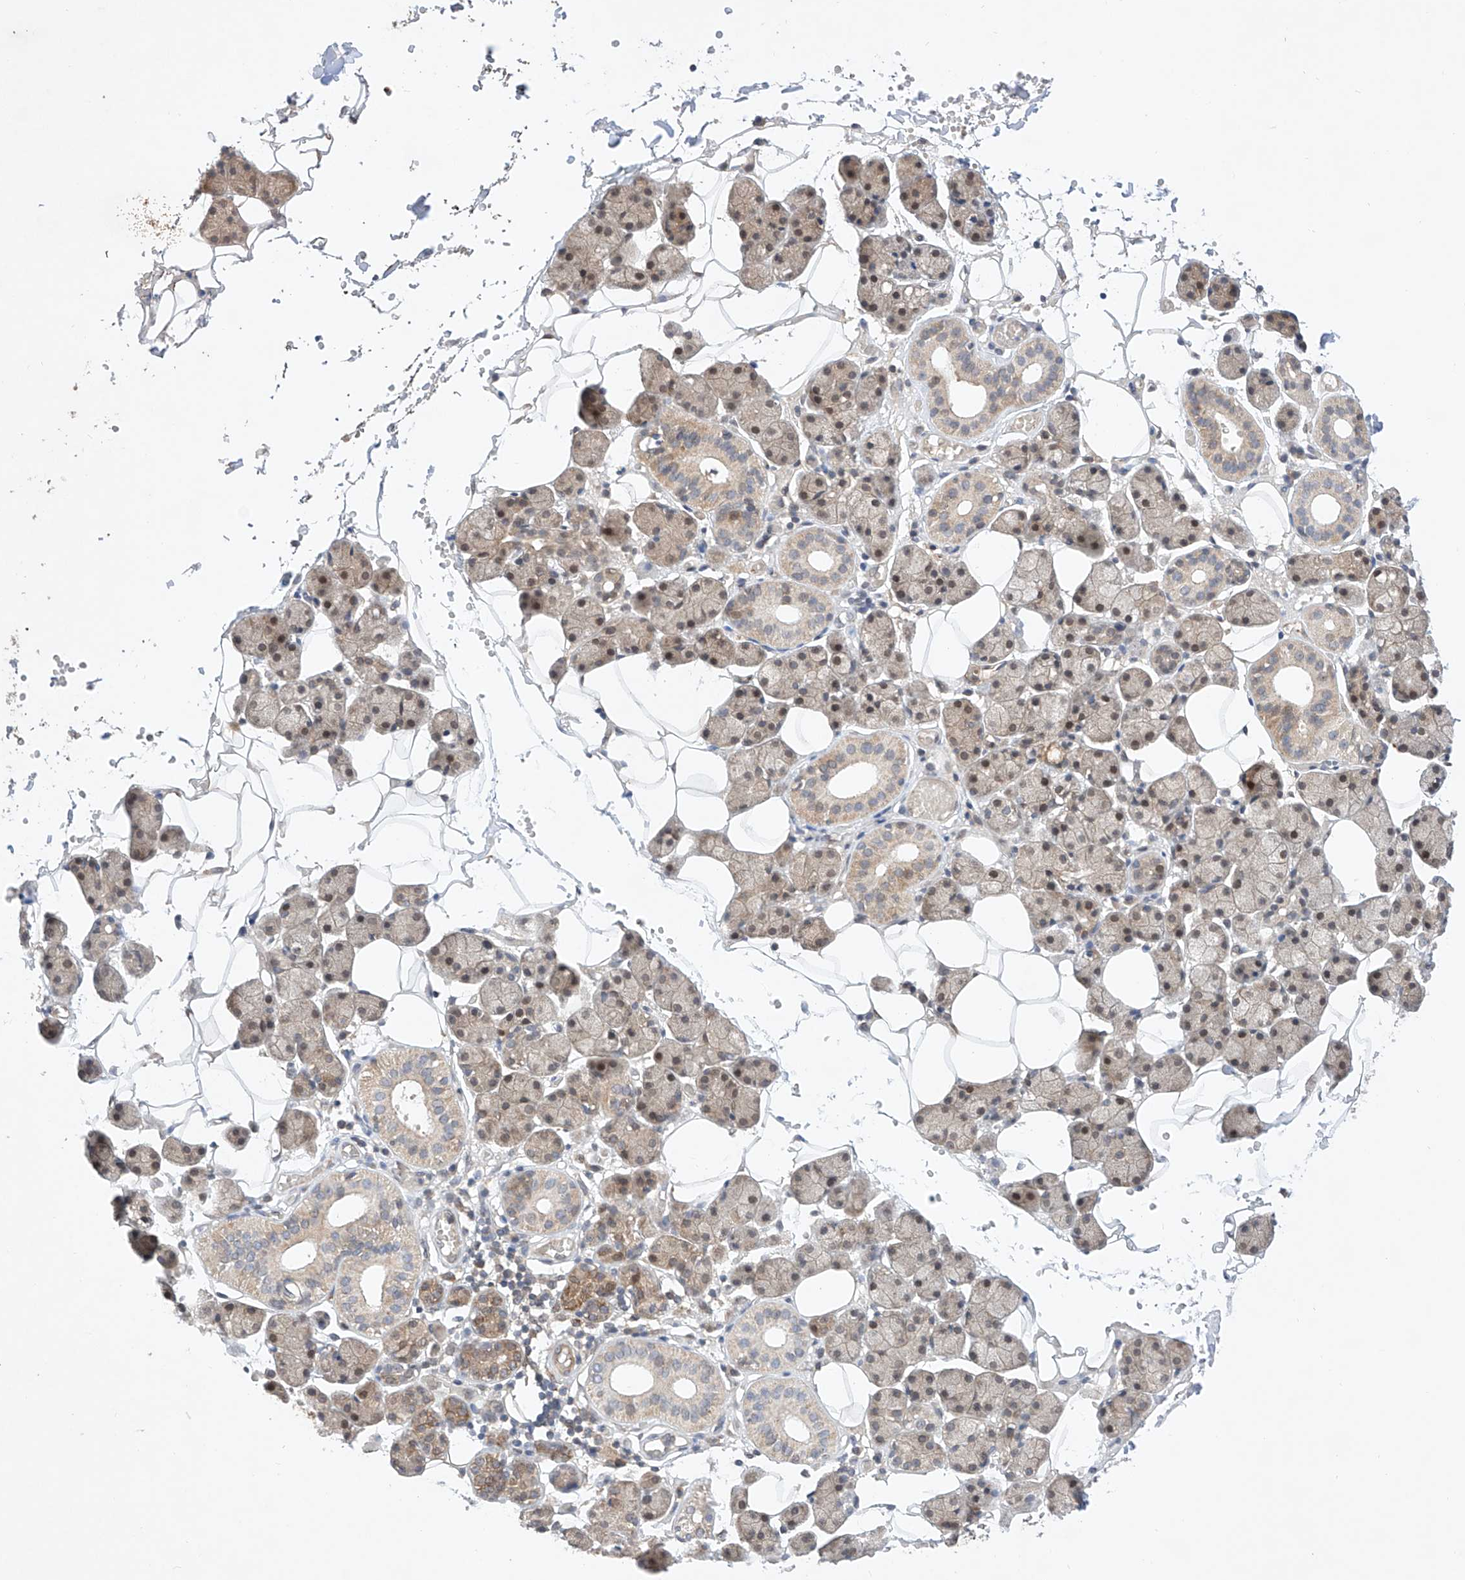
{"staining": {"intensity": "moderate", "quantity": "<25%", "location": "cytoplasmic/membranous"}, "tissue": "salivary gland", "cell_type": "Glandular cells", "image_type": "normal", "snomed": [{"axis": "morphology", "description": "Normal tissue, NOS"}, {"axis": "topography", "description": "Salivary gland"}], "caption": "High-power microscopy captured an immunohistochemistry (IHC) micrograph of benign salivary gland, revealing moderate cytoplasmic/membranous positivity in about <25% of glandular cells.", "gene": "ZNF124", "patient": {"sex": "female", "age": 33}}